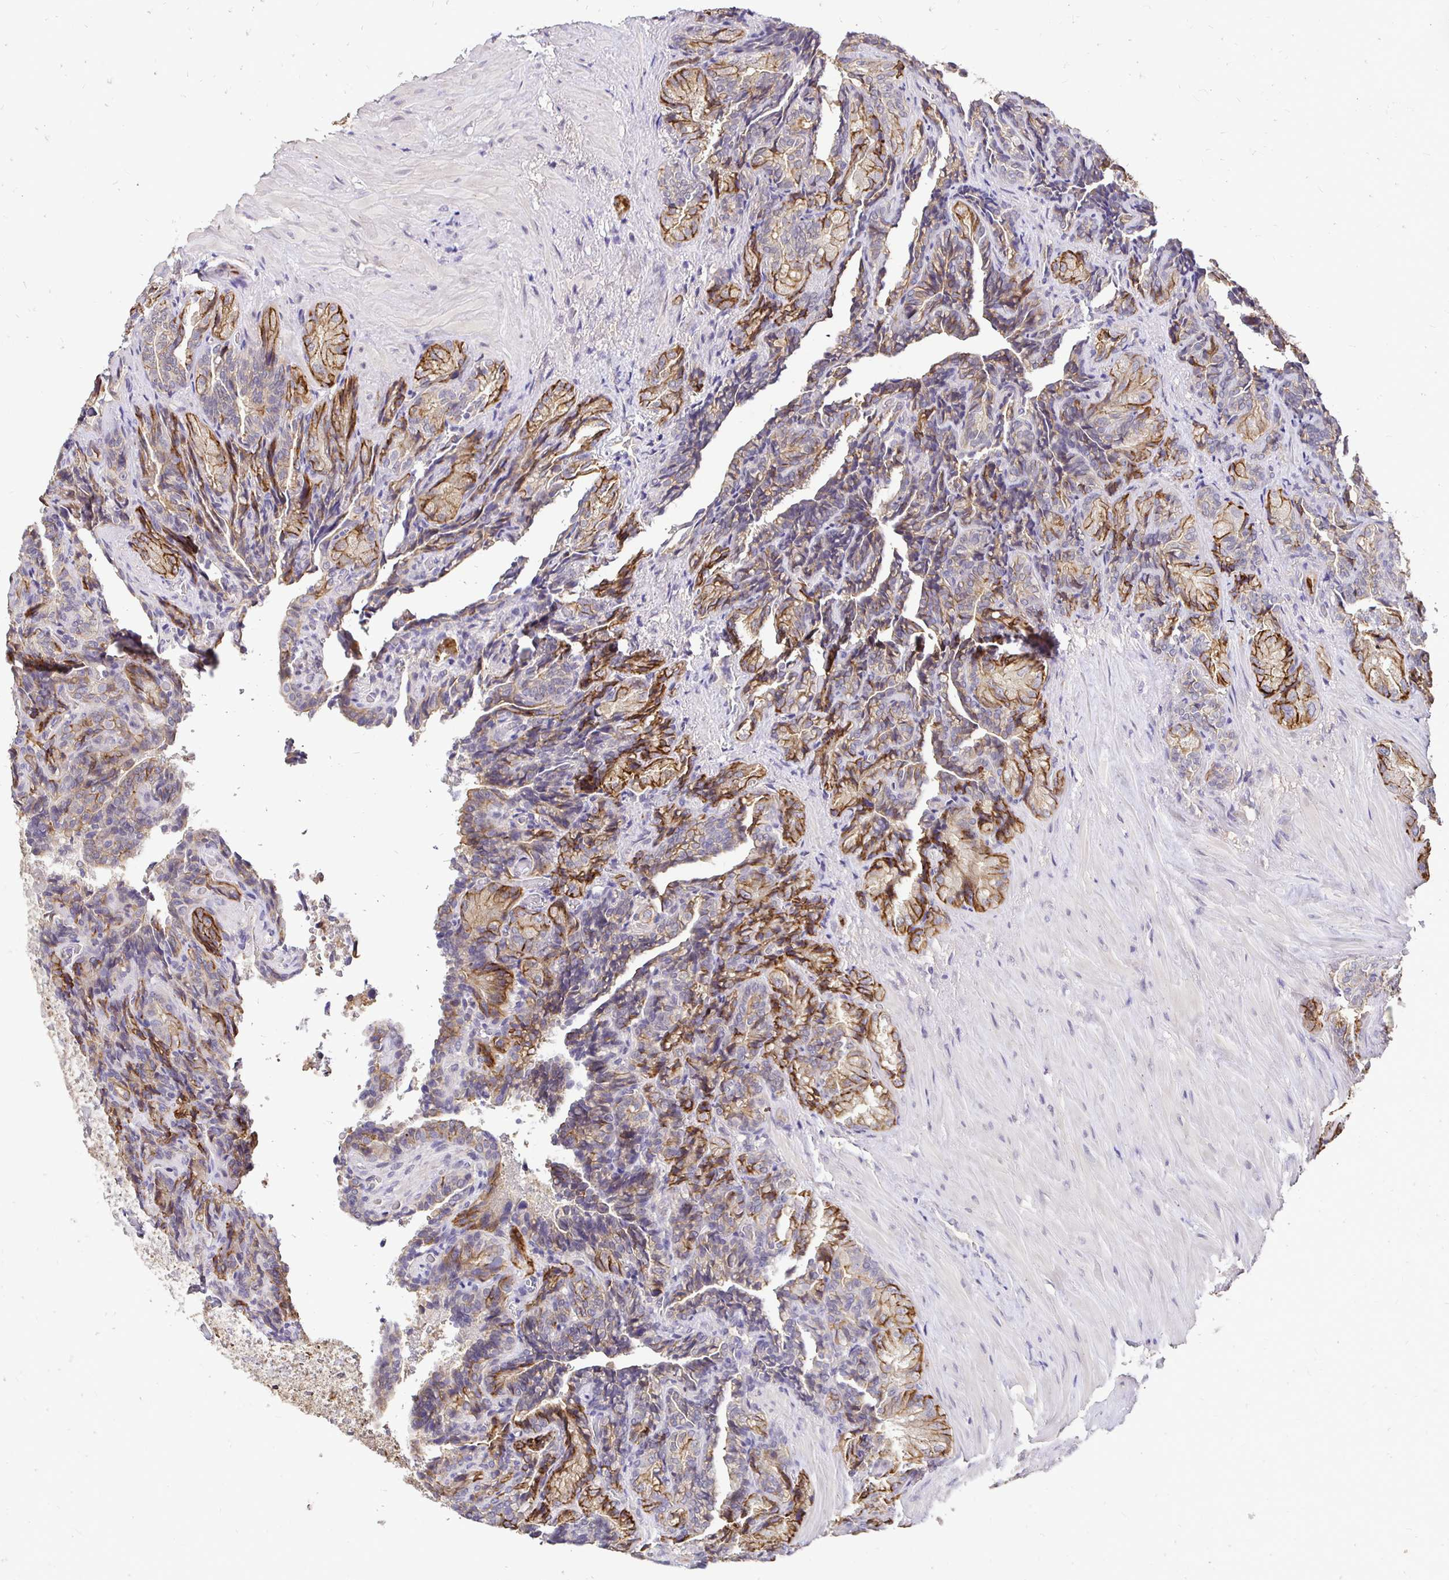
{"staining": {"intensity": "moderate", "quantity": "25%-75%", "location": "cytoplasmic/membranous"}, "tissue": "seminal vesicle", "cell_type": "Glandular cells", "image_type": "normal", "snomed": [{"axis": "morphology", "description": "Normal tissue, NOS"}, {"axis": "topography", "description": "Seminal veicle"}], "caption": "This micrograph exhibits immunohistochemistry staining of benign seminal vesicle, with medium moderate cytoplasmic/membranous expression in approximately 25%-75% of glandular cells.", "gene": "SLC9A1", "patient": {"sex": "male", "age": 68}}